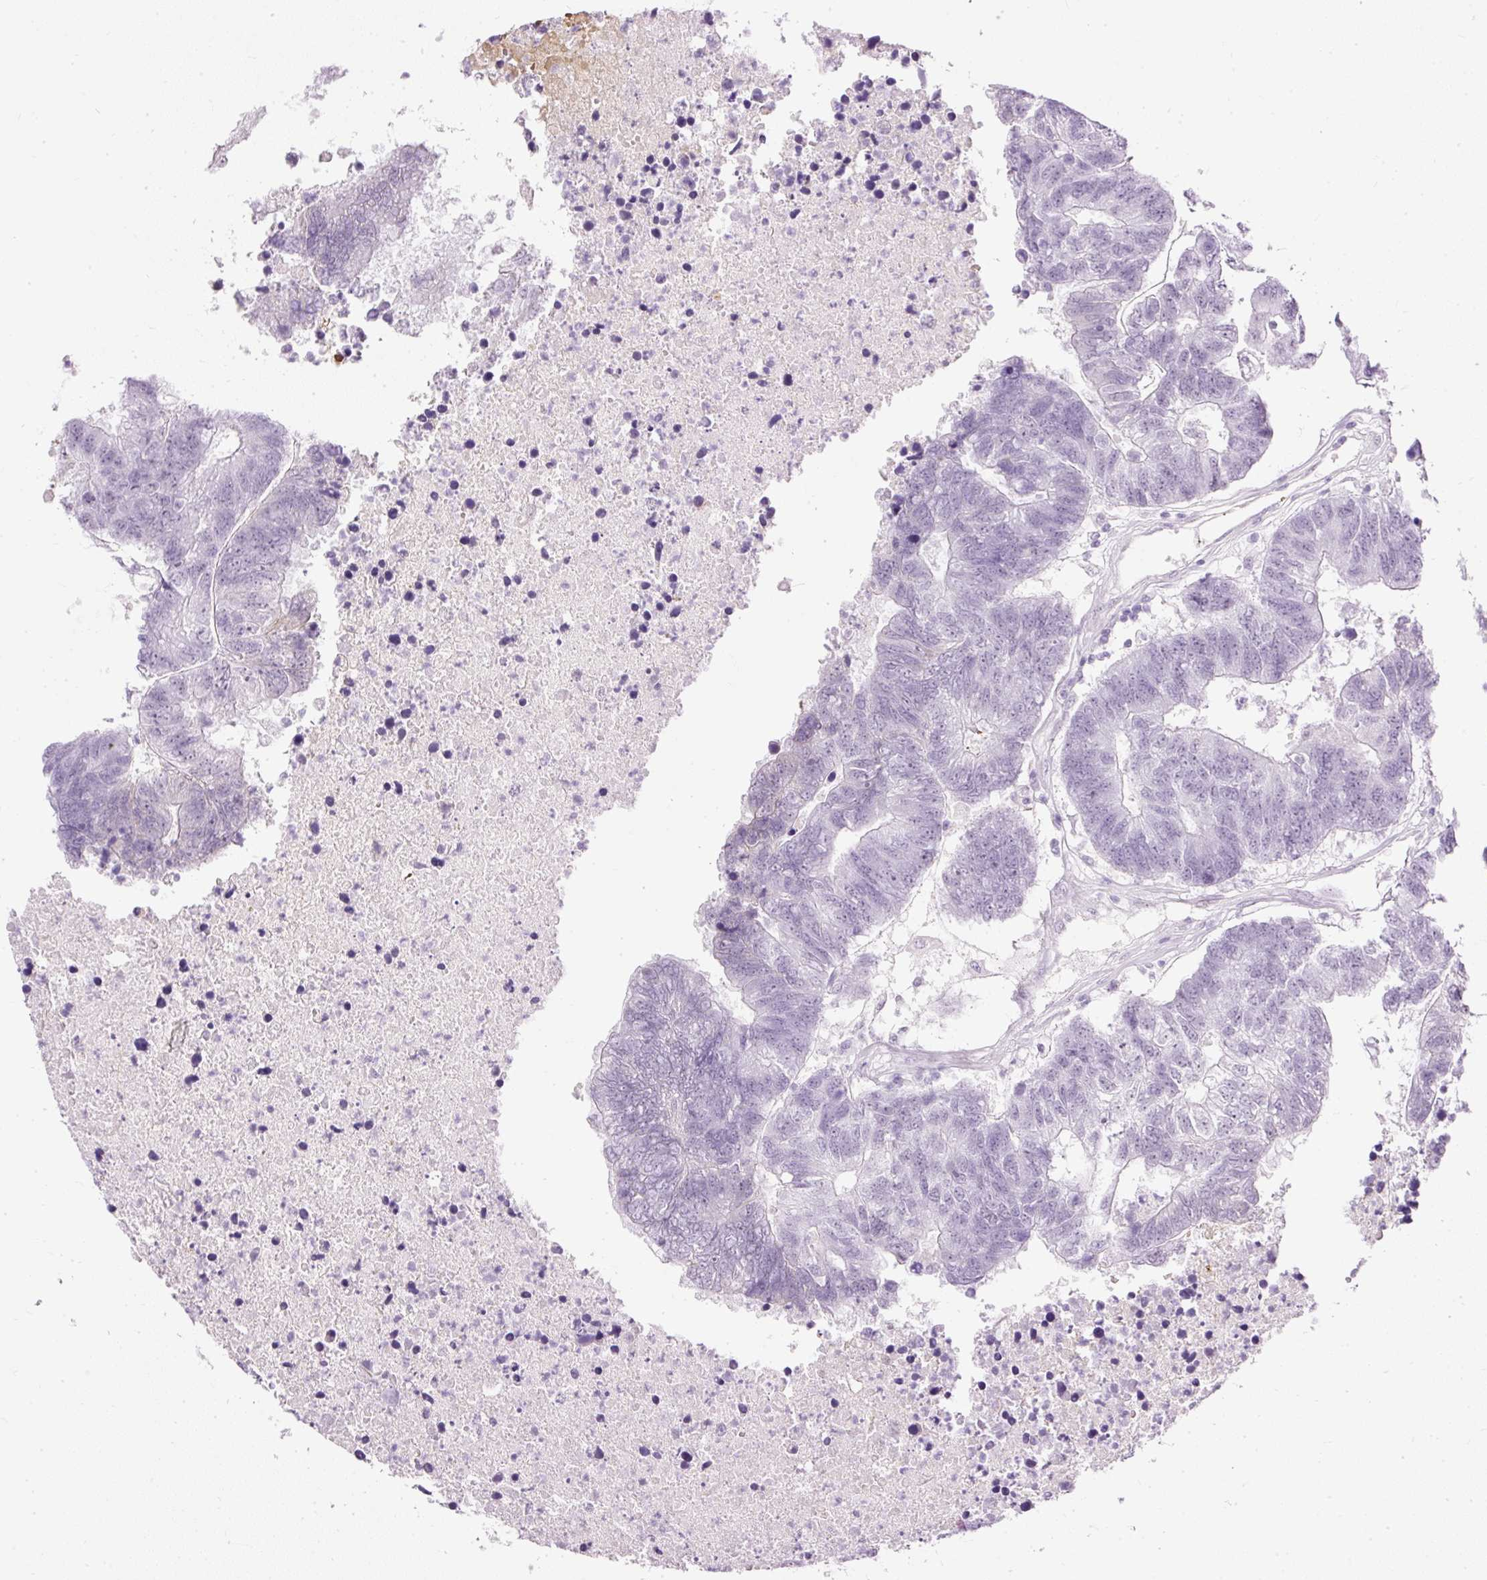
{"staining": {"intensity": "negative", "quantity": "none", "location": "none"}, "tissue": "colorectal cancer", "cell_type": "Tumor cells", "image_type": "cancer", "snomed": [{"axis": "morphology", "description": "Adenocarcinoma, NOS"}, {"axis": "topography", "description": "Colon"}], "caption": "A high-resolution histopathology image shows immunohistochemistry (IHC) staining of colorectal adenocarcinoma, which displays no significant positivity in tumor cells.", "gene": "PDE6B", "patient": {"sex": "female", "age": 48}}